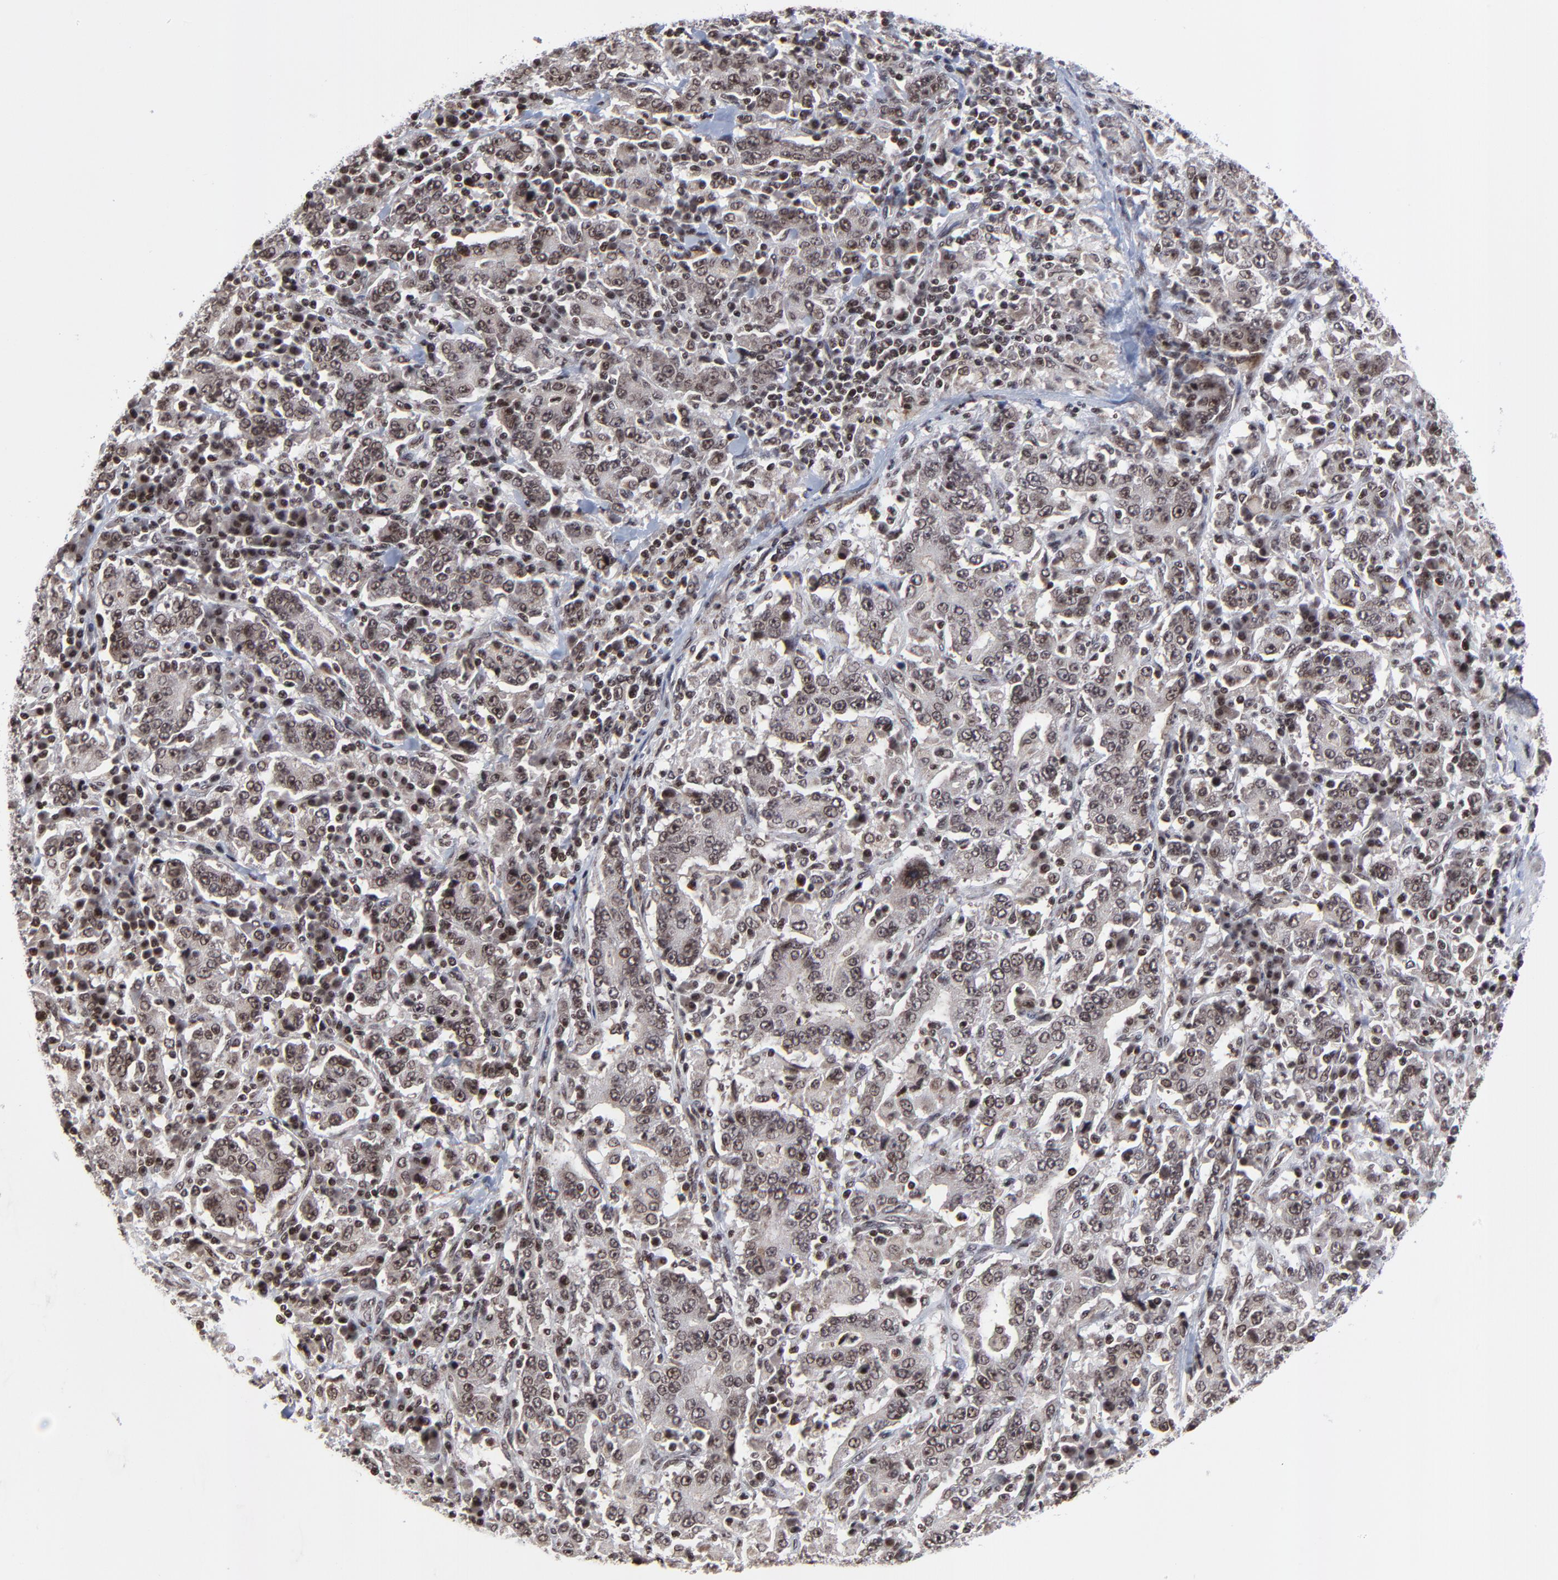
{"staining": {"intensity": "strong", "quantity": ">75%", "location": "cytoplasmic/membranous,nuclear"}, "tissue": "stomach cancer", "cell_type": "Tumor cells", "image_type": "cancer", "snomed": [{"axis": "morphology", "description": "Normal tissue, NOS"}, {"axis": "morphology", "description": "Adenocarcinoma, NOS"}, {"axis": "topography", "description": "Stomach, upper"}, {"axis": "topography", "description": "Stomach"}], "caption": "This is an image of immunohistochemistry (IHC) staining of stomach cancer, which shows strong staining in the cytoplasmic/membranous and nuclear of tumor cells.", "gene": "ZNF777", "patient": {"sex": "male", "age": 59}}